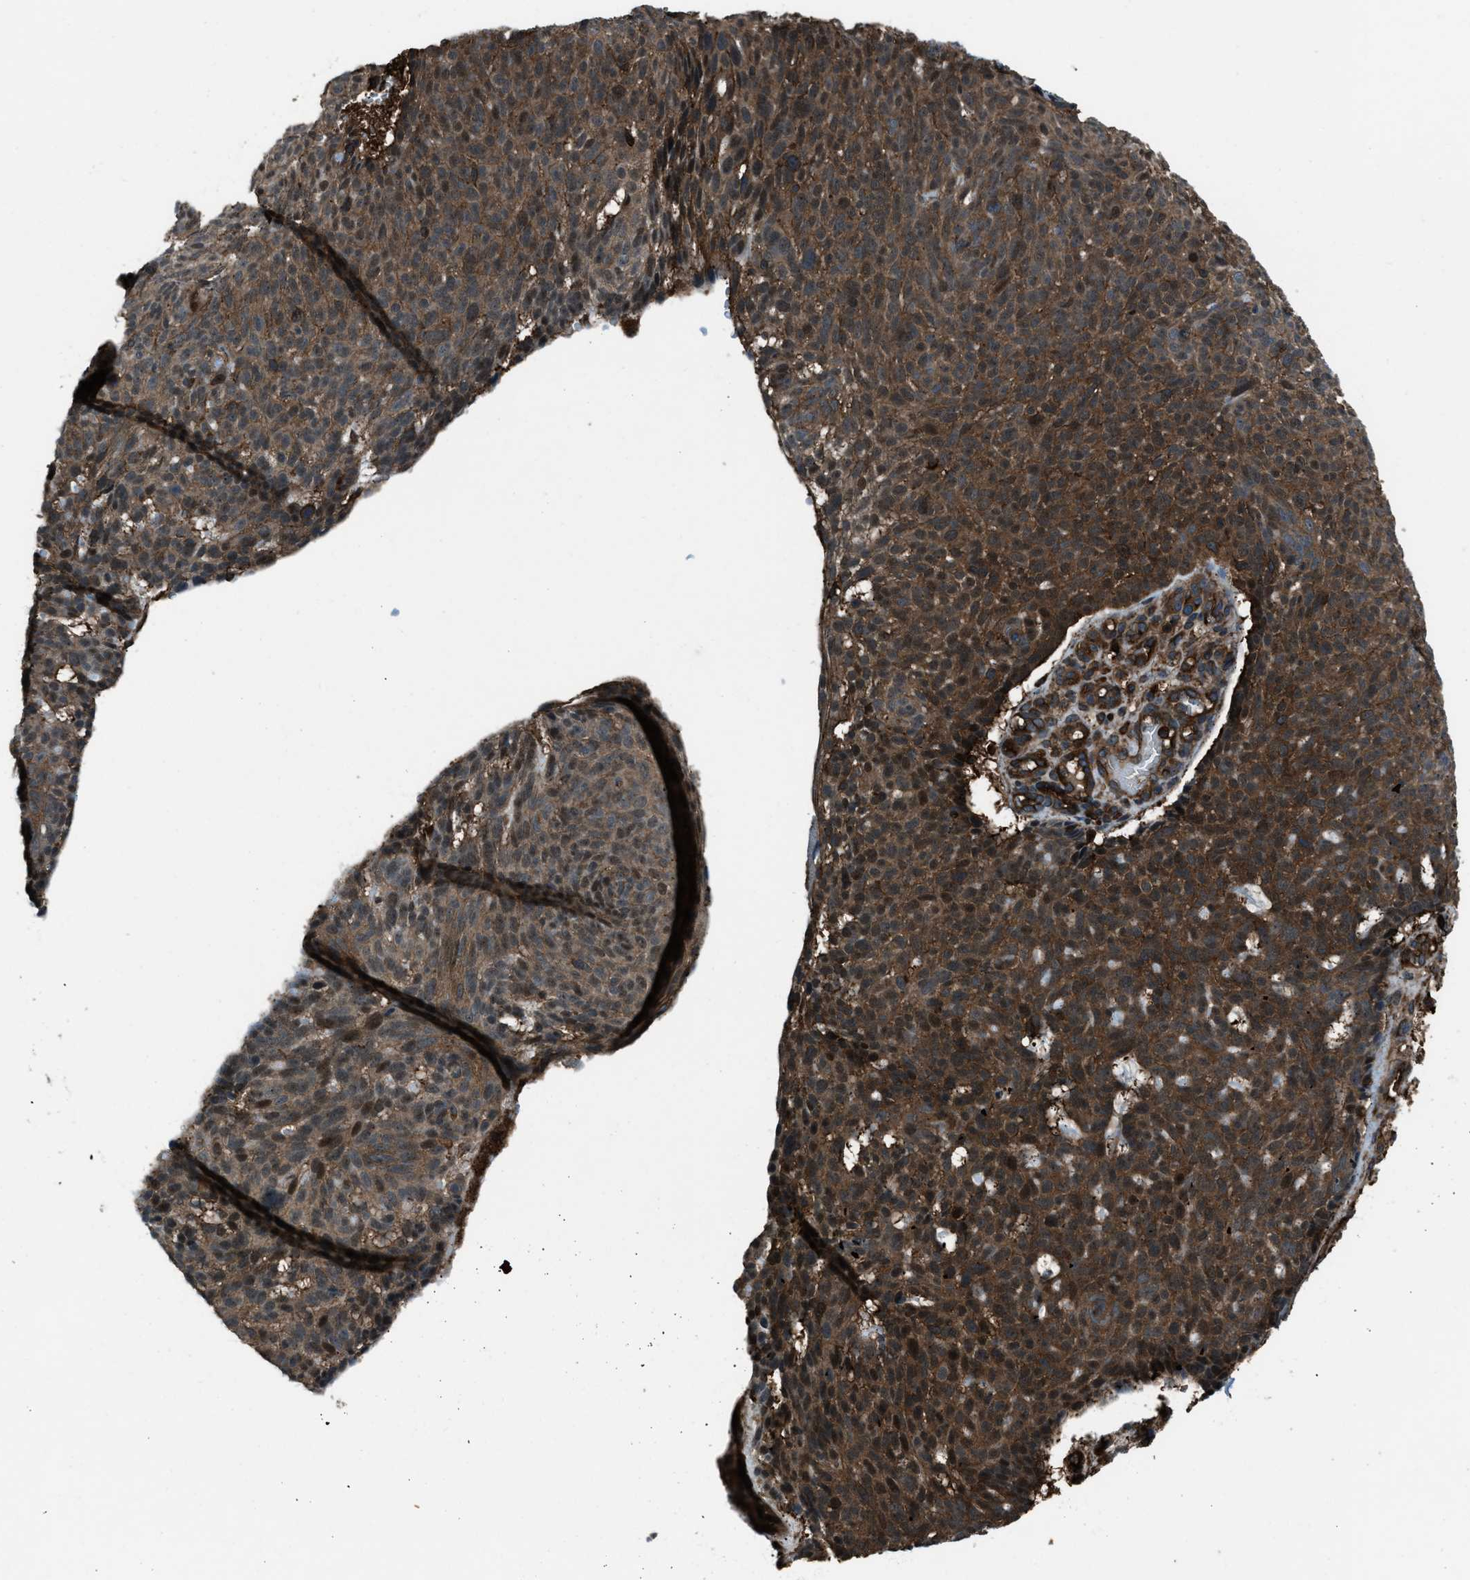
{"staining": {"intensity": "moderate", "quantity": ">75%", "location": "cytoplasmic/membranous,nuclear"}, "tissue": "skin cancer", "cell_type": "Tumor cells", "image_type": "cancer", "snomed": [{"axis": "morphology", "description": "Basal cell carcinoma"}, {"axis": "topography", "description": "Skin"}], "caption": "Immunohistochemistry photomicrograph of human skin cancer (basal cell carcinoma) stained for a protein (brown), which demonstrates medium levels of moderate cytoplasmic/membranous and nuclear positivity in approximately >75% of tumor cells.", "gene": "SNX30", "patient": {"sex": "male", "age": 61}}